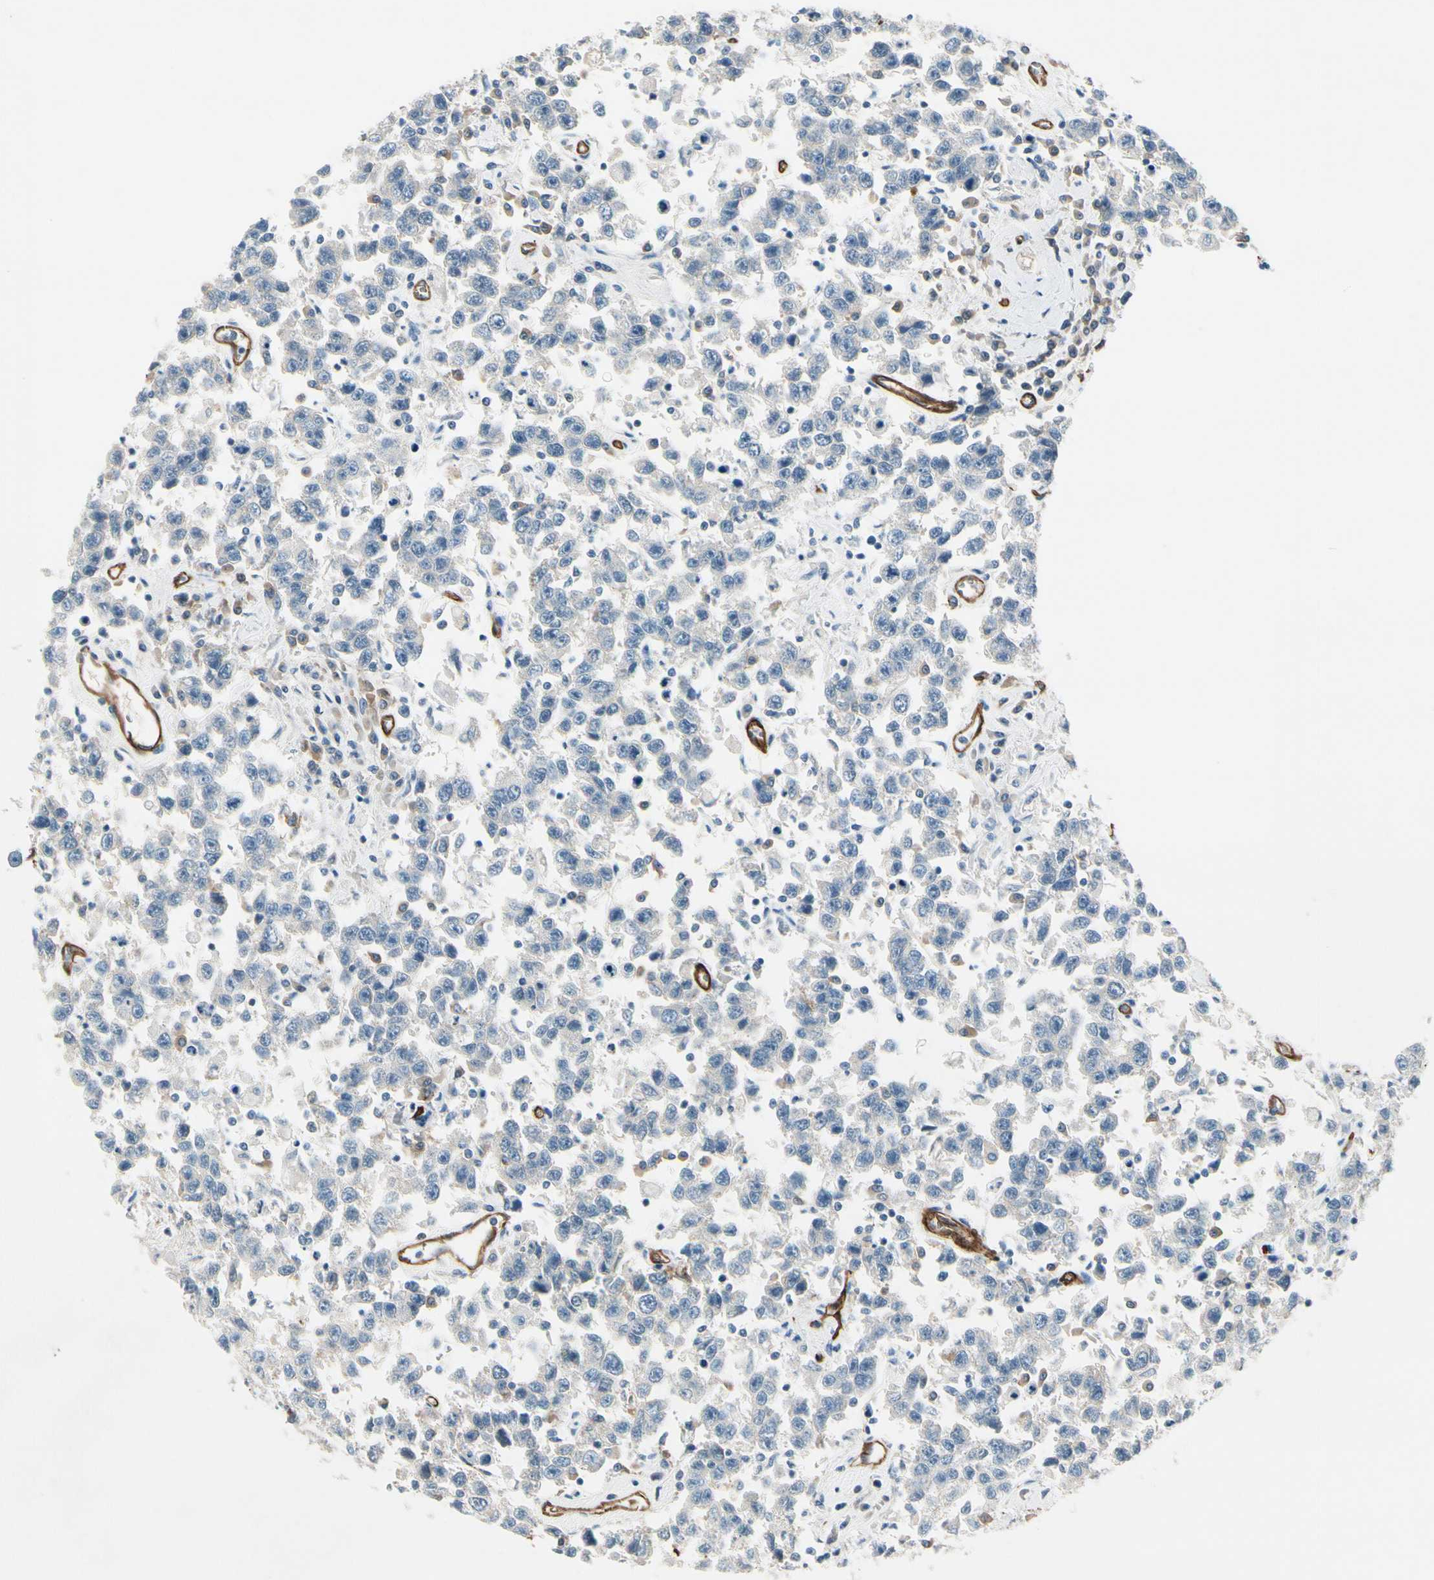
{"staining": {"intensity": "negative", "quantity": "none", "location": "none"}, "tissue": "testis cancer", "cell_type": "Tumor cells", "image_type": "cancer", "snomed": [{"axis": "morphology", "description": "Seminoma, NOS"}, {"axis": "topography", "description": "Testis"}], "caption": "Testis cancer was stained to show a protein in brown. There is no significant expression in tumor cells.", "gene": "CD93", "patient": {"sex": "male", "age": 41}}